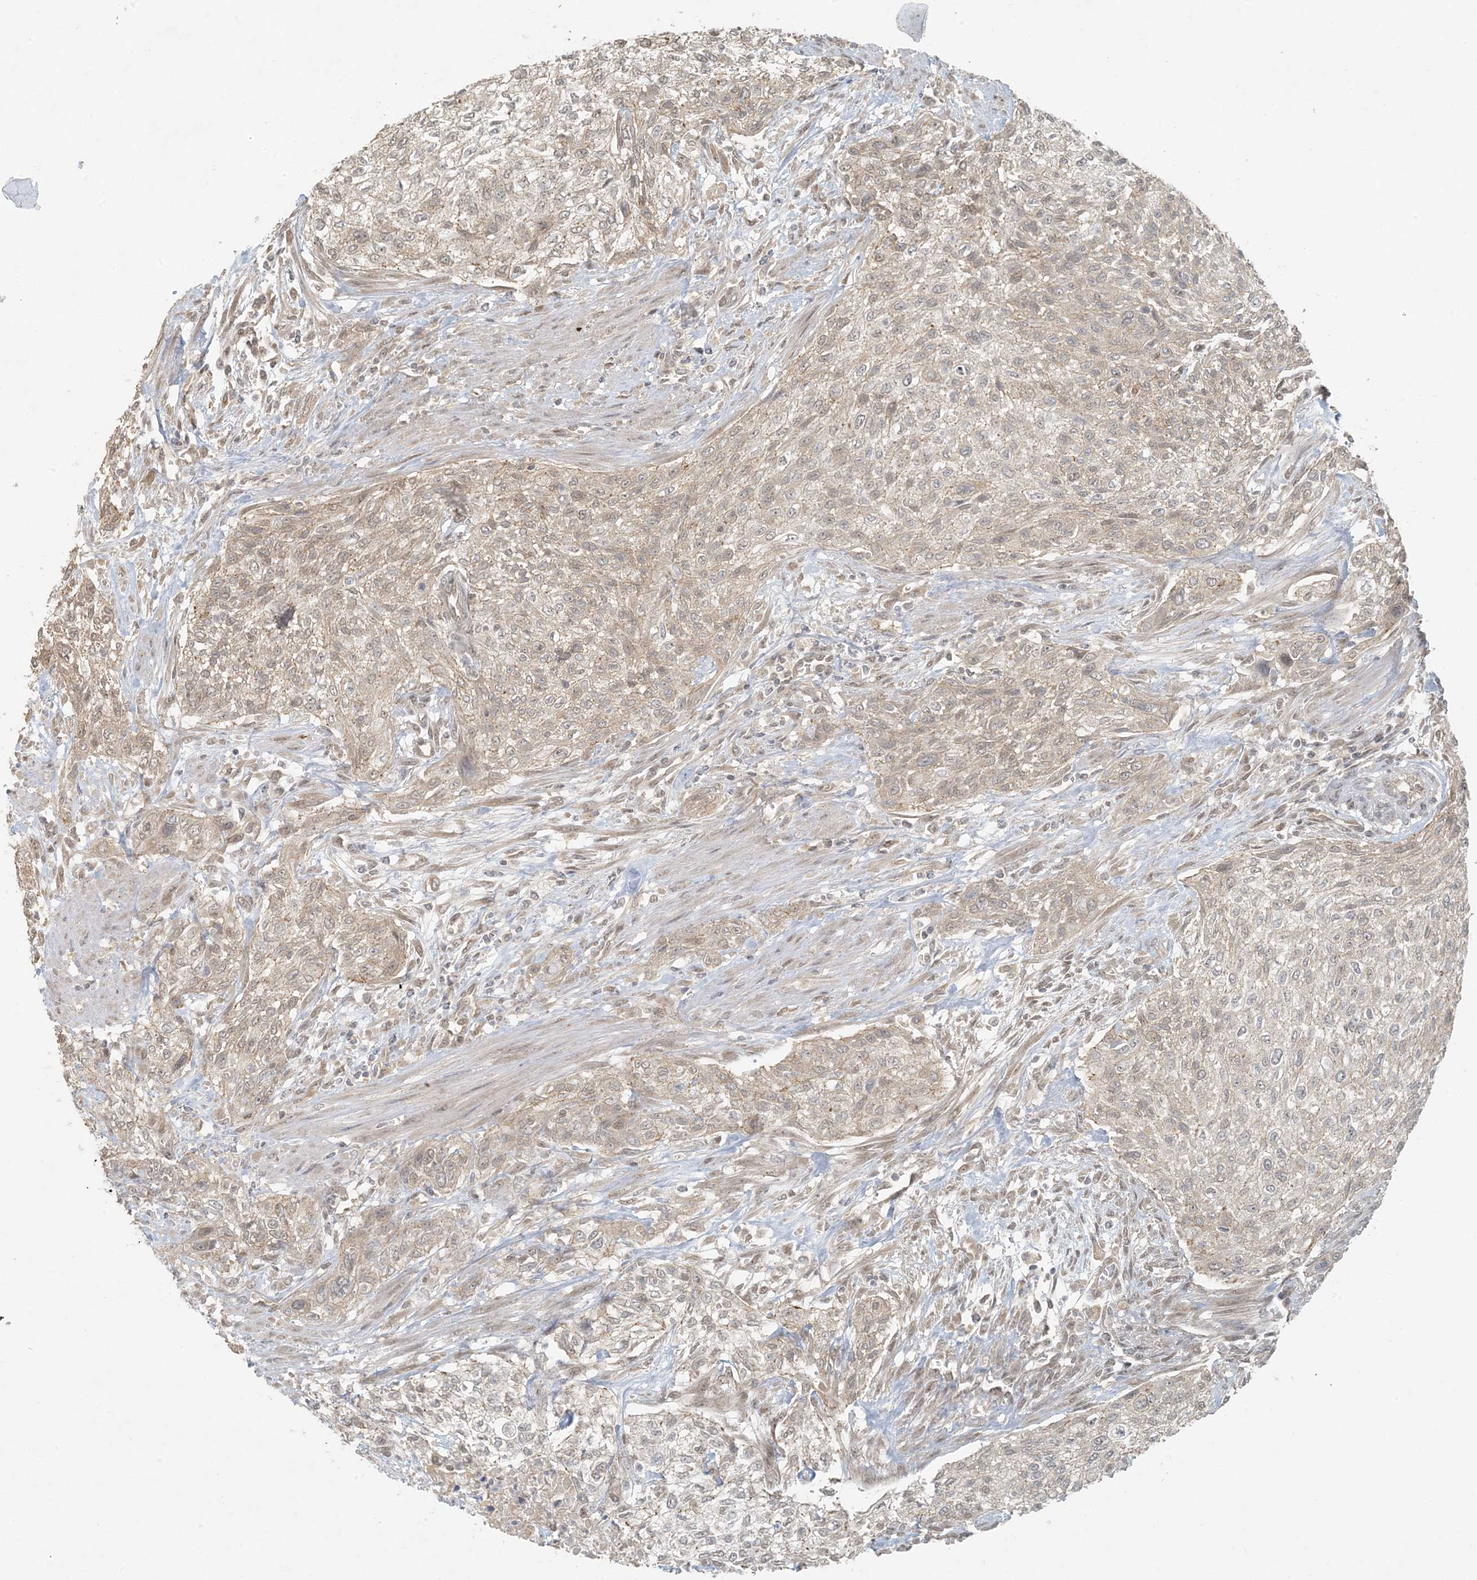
{"staining": {"intensity": "weak", "quantity": ">75%", "location": "cytoplasmic/membranous"}, "tissue": "urothelial cancer", "cell_type": "Tumor cells", "image_type": "cancer", "snomed": [{"axis": "morphology", "description": "Urothelial carcinoma, High grade"}, {"axis": "topography", "description": "Urinary bladder"}], "caption": "An image showing weak cytoplasmic/membranous staining in about >75% of tumor cells in urothelial cancer, as visualized by brown immunohistochemical staining.", "gene": "BCORL1", "patient": {"sex": "male", "age": 35}}